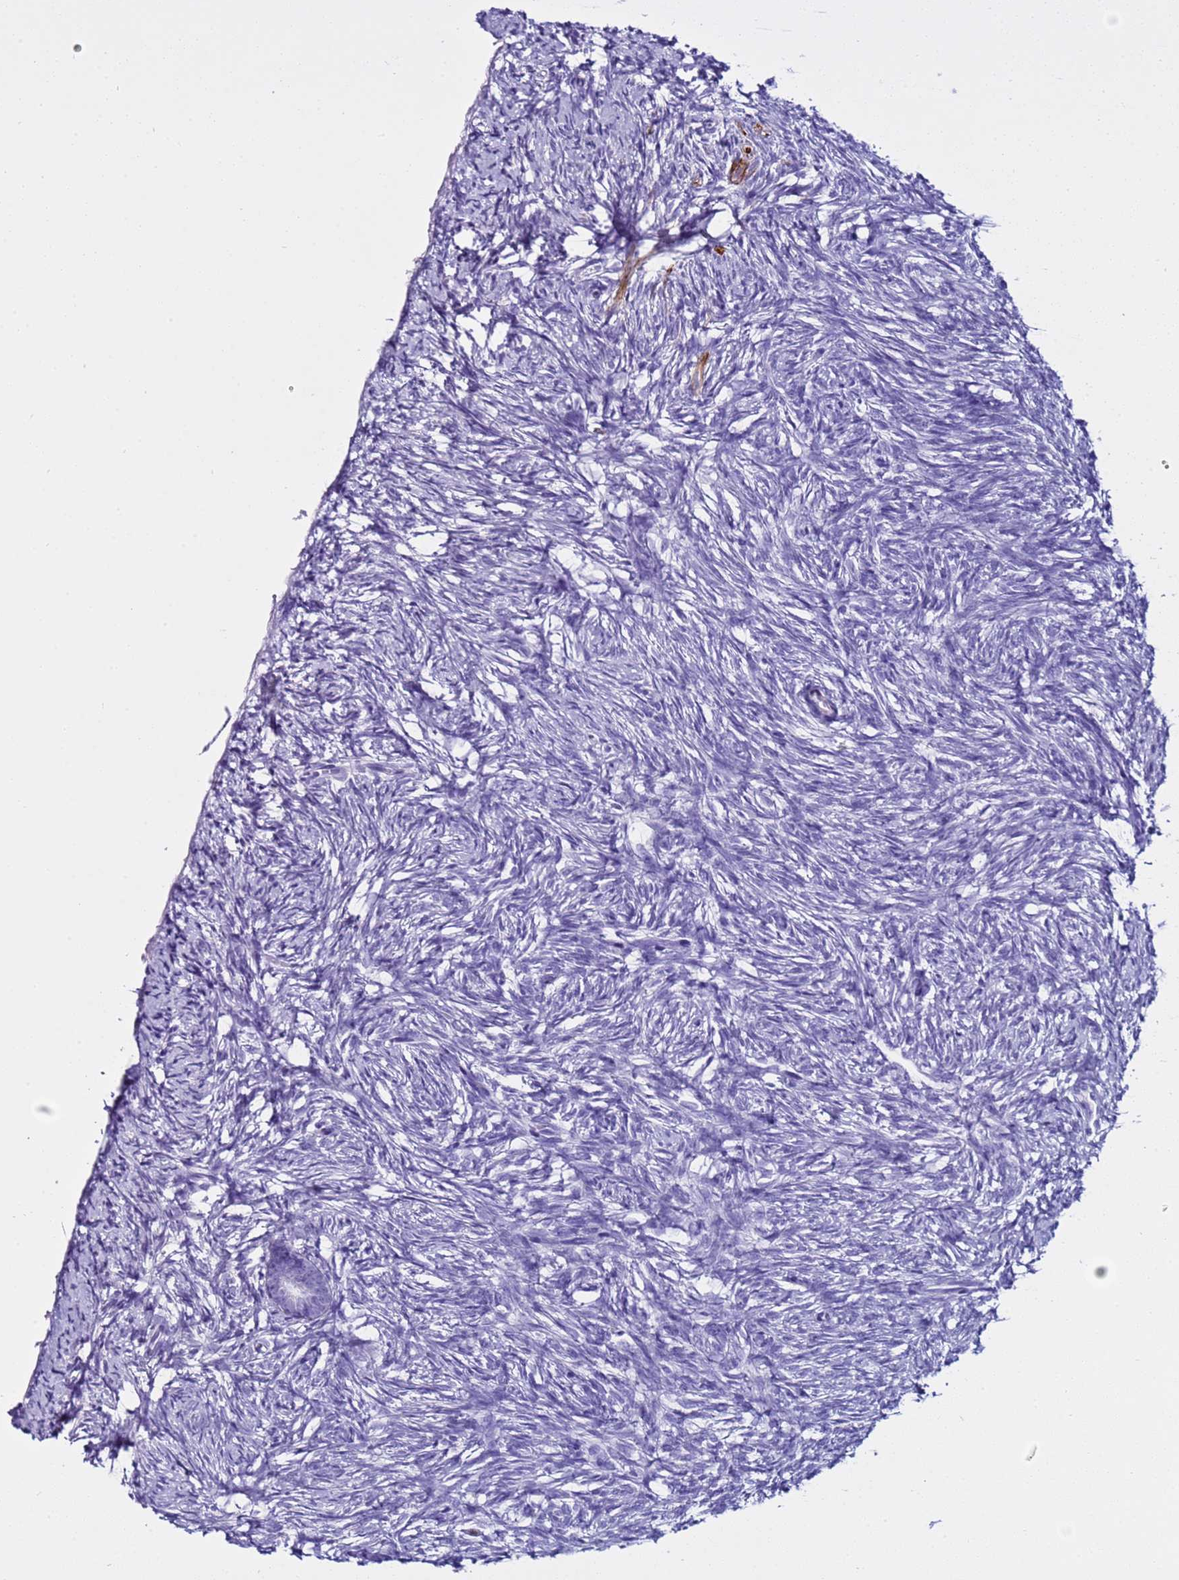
{"staining": {"intensity": "negative", "quantity": "none", "location": "none"}, "tissue": "ovary", "cell_type": "Follicle cells", "image_type": "normal", "snomed": [{"axis": "morphology", "description": "Normal tissue, NOS"}, {"axis": "topography", "description": "Ovary"}], "caption": "A high-resolution photomicrograph shows immunohistochemistry staining of normal ovary, which displays no significant positivity in follicle cells.", "gene": "LCMT1", "patient": {"sex": "female", "age": 51}}